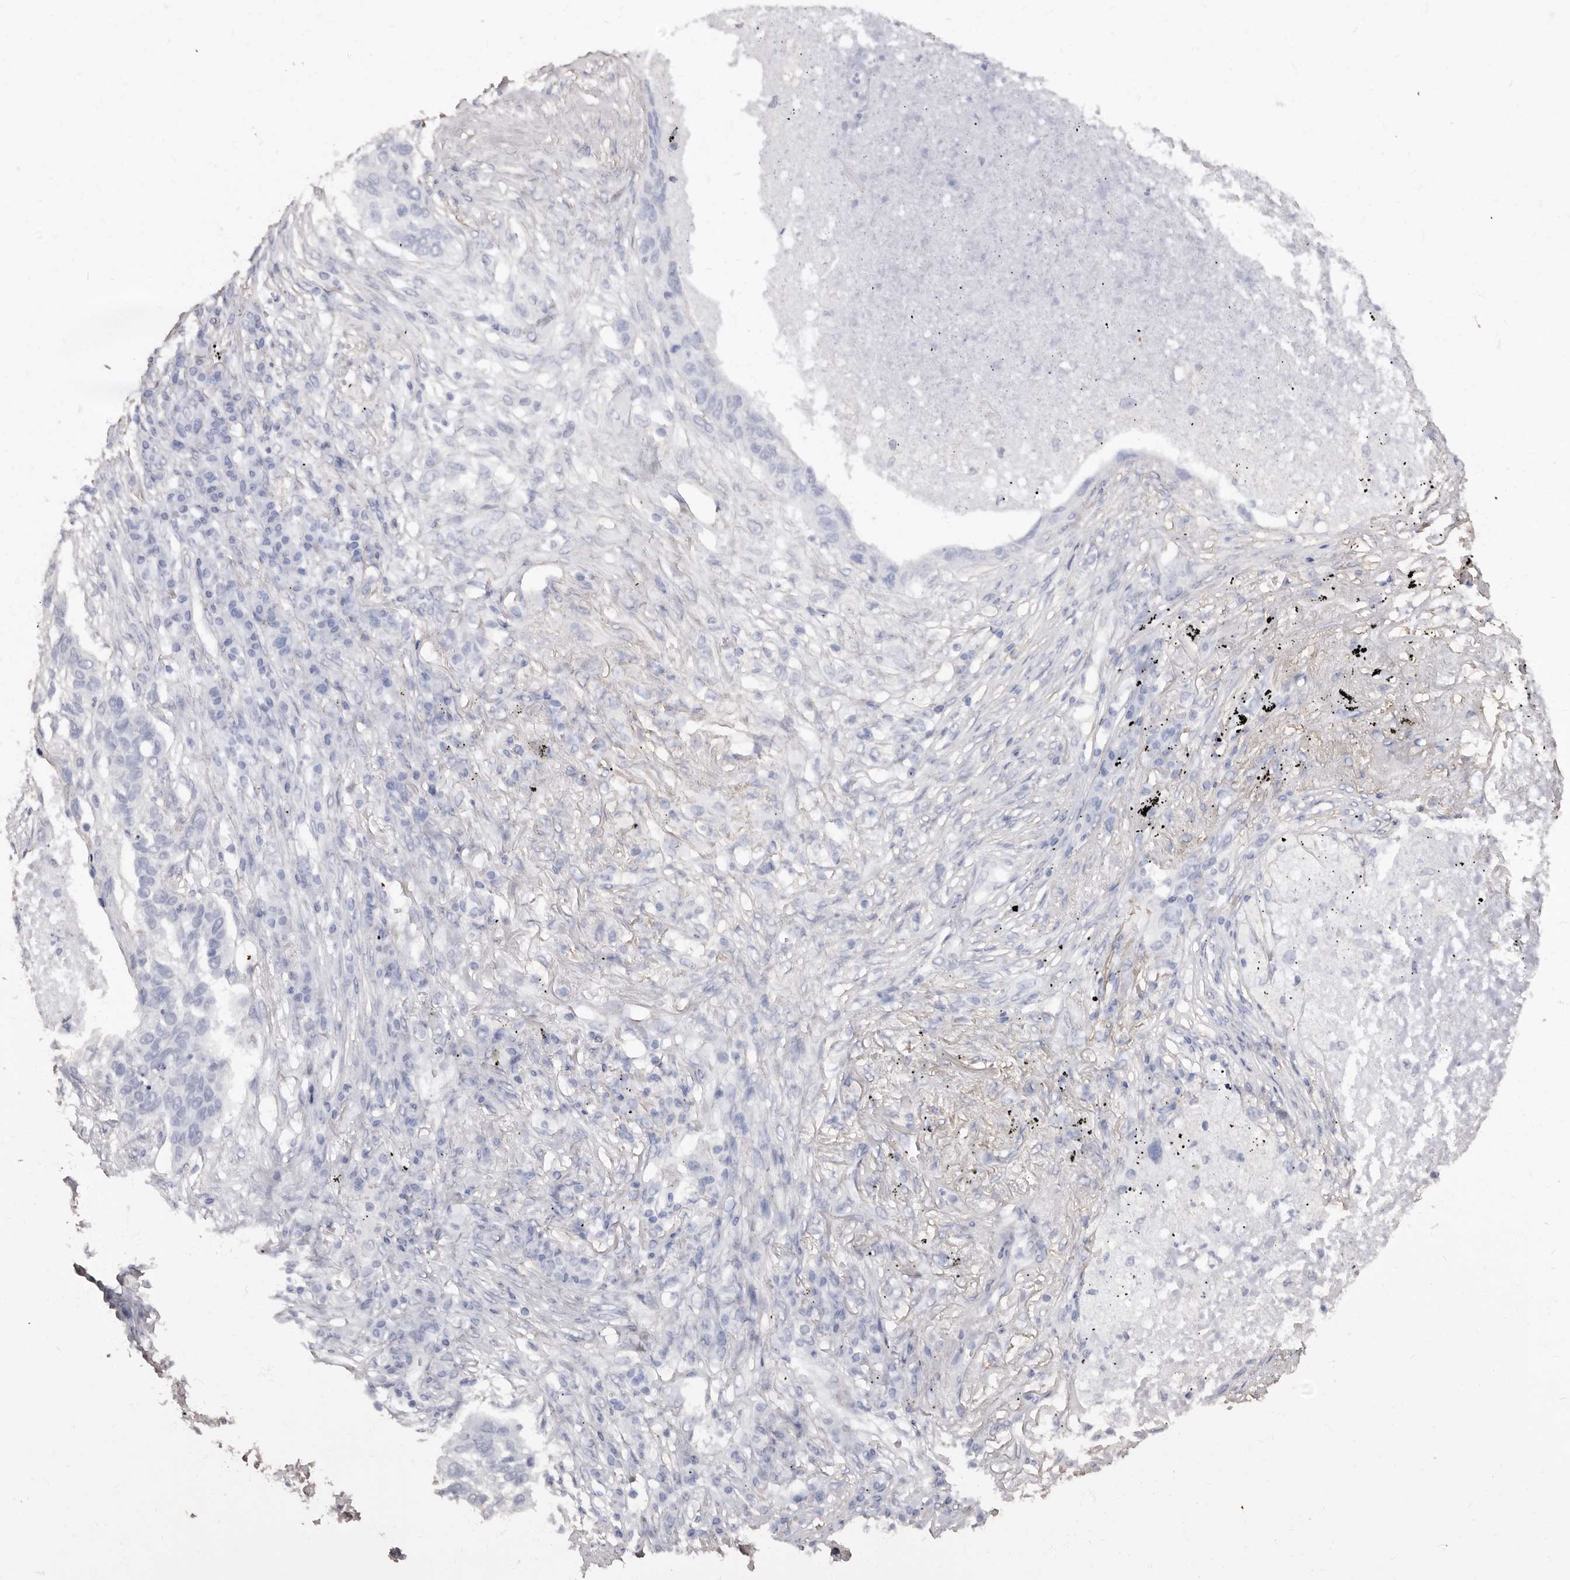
{"staining": {"intensity": "negative", "quantity": "none", "location": "none"}, "tissue": "lung cancer", "cell_type": "Tumor cells", "image_type": "cancer", "snomed": [{"axis": "morphology", "description": "Squamous cell carcinoma, NOS"}, {"axis": "topography", "description": "Lung"}], "caption": "Tumor cells are negative for brown protein staining in squamous cell carcinoma (lung). (IHC, brightfield microscopy, high magnification).", "gene": "COQ8B", "patient": {"sex": "female", "age": 63}}